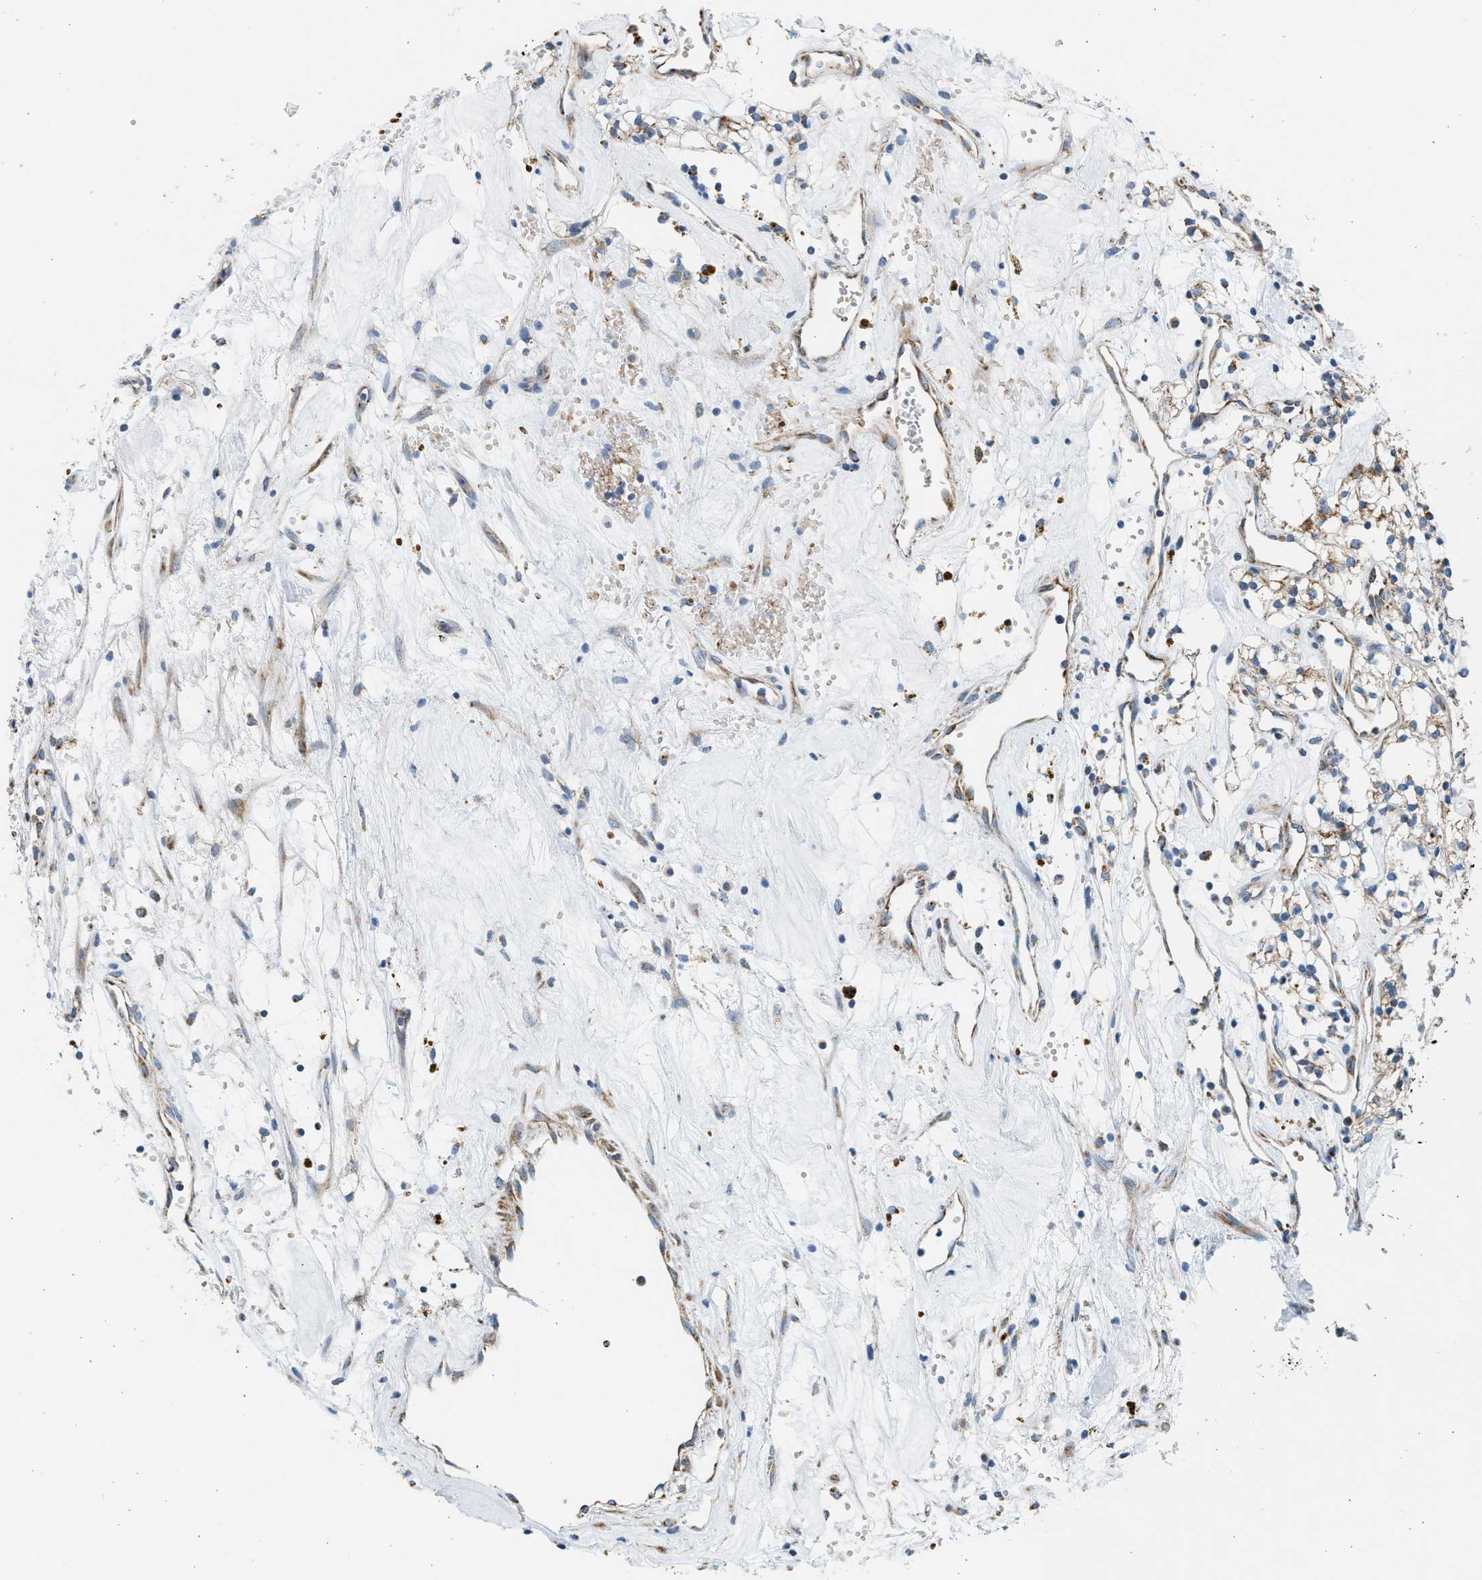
{"staining": {"intensity": "moderate", "quantity": ">75%", "location": "cytoplasmic/membranous"}, "tissue": "renal cancer", "cell_type": "Tumor cells", "image_type": "cancer", "snomed": [{"axis": "morphology", "description": "Adenocarcinoma, NOS"}, {"axis": "topography", "description": "Kidney"}], "caption": "Tumor cells reveal moderate cytoplasmic/membranous expression in approximately >75% of cells in renal cancer (adenocarcinoma).", "gene": "KCNMB3", "patient": {"sex": "male", "age": 59}}